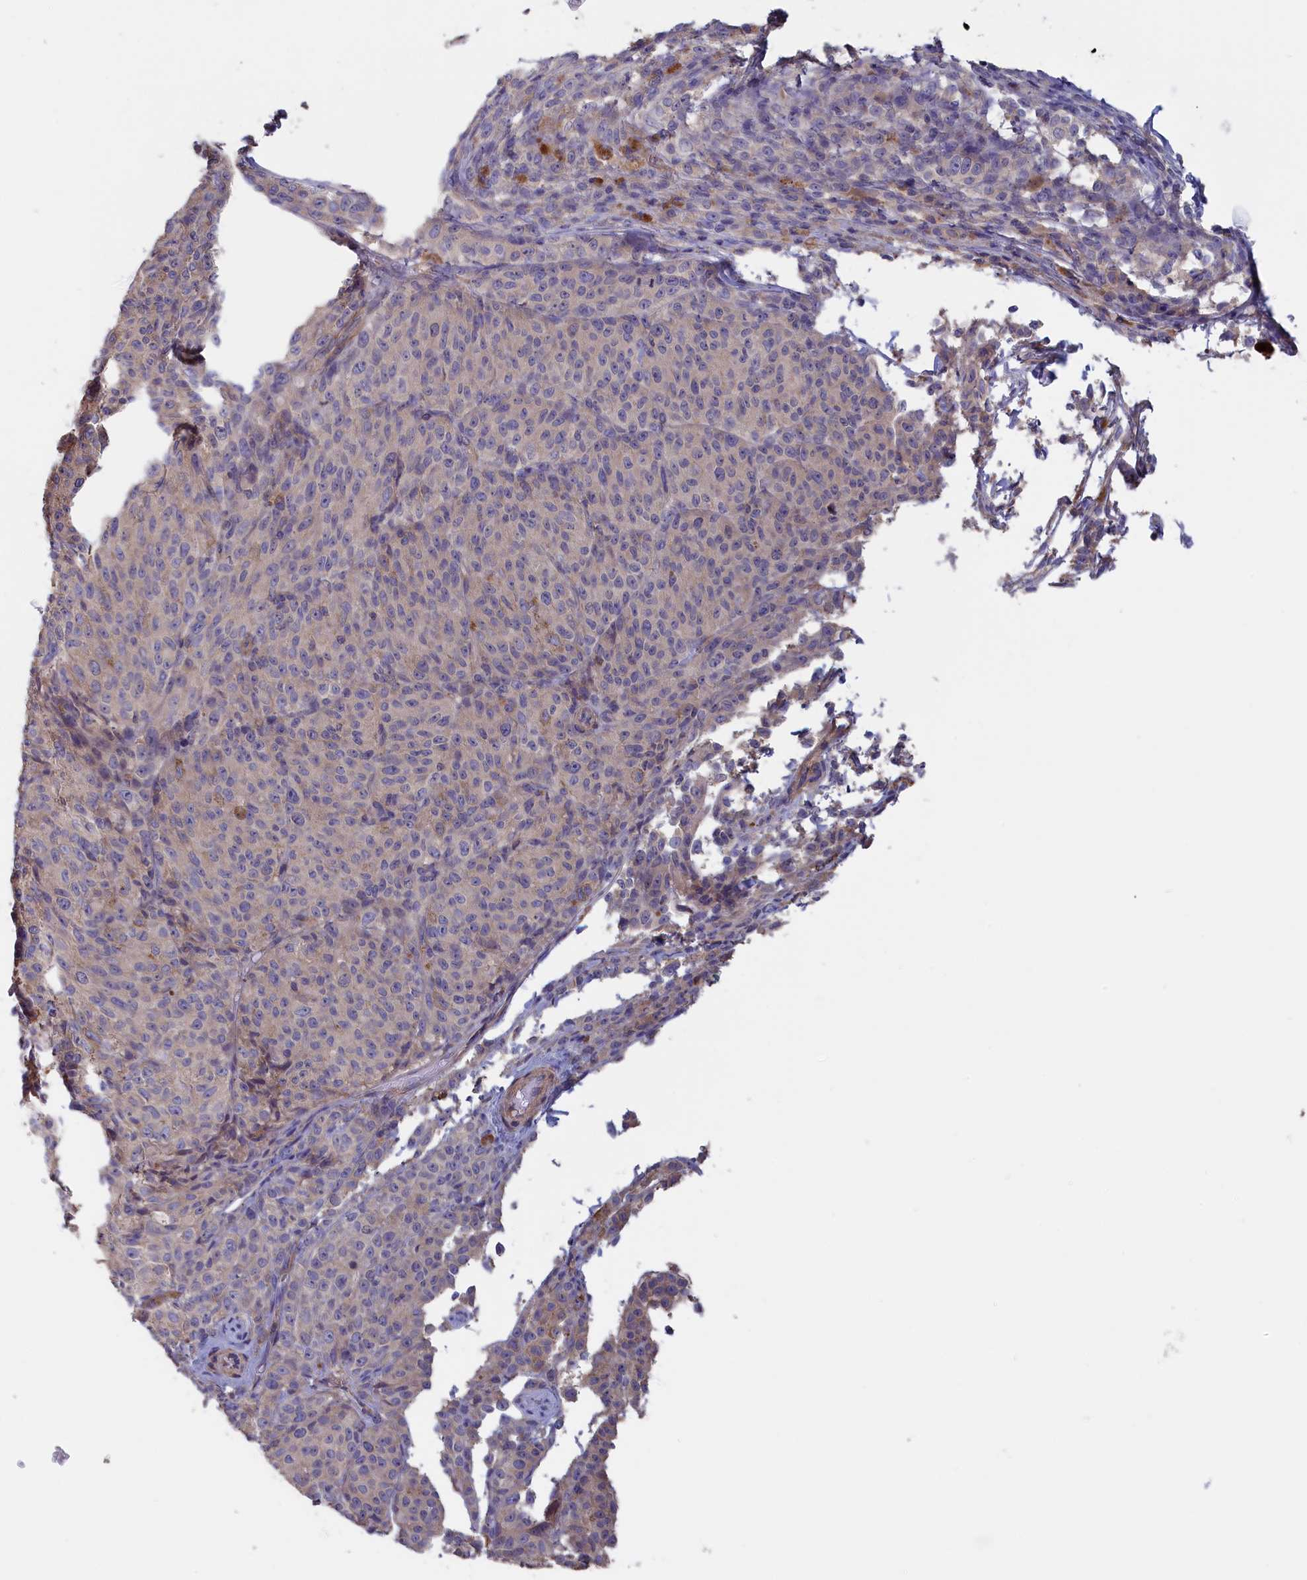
{"staining": {"intensity": "negative", "quantity": "none", "location": "none"}, "tissue": "melanoma", "cell_type": "Tumor cells", "image_type": "cancer", "snomed": [{"axis": "morphology", "description": "Malignant melanoma, NOS"}, {"axis": "topography", "description": "Skin"}], "caption": "The histopathology image exhibits no staining of tumor cells in melanoma.", "gene": "ANKRD2", "patient": {"sex": "female", "age": 52}}